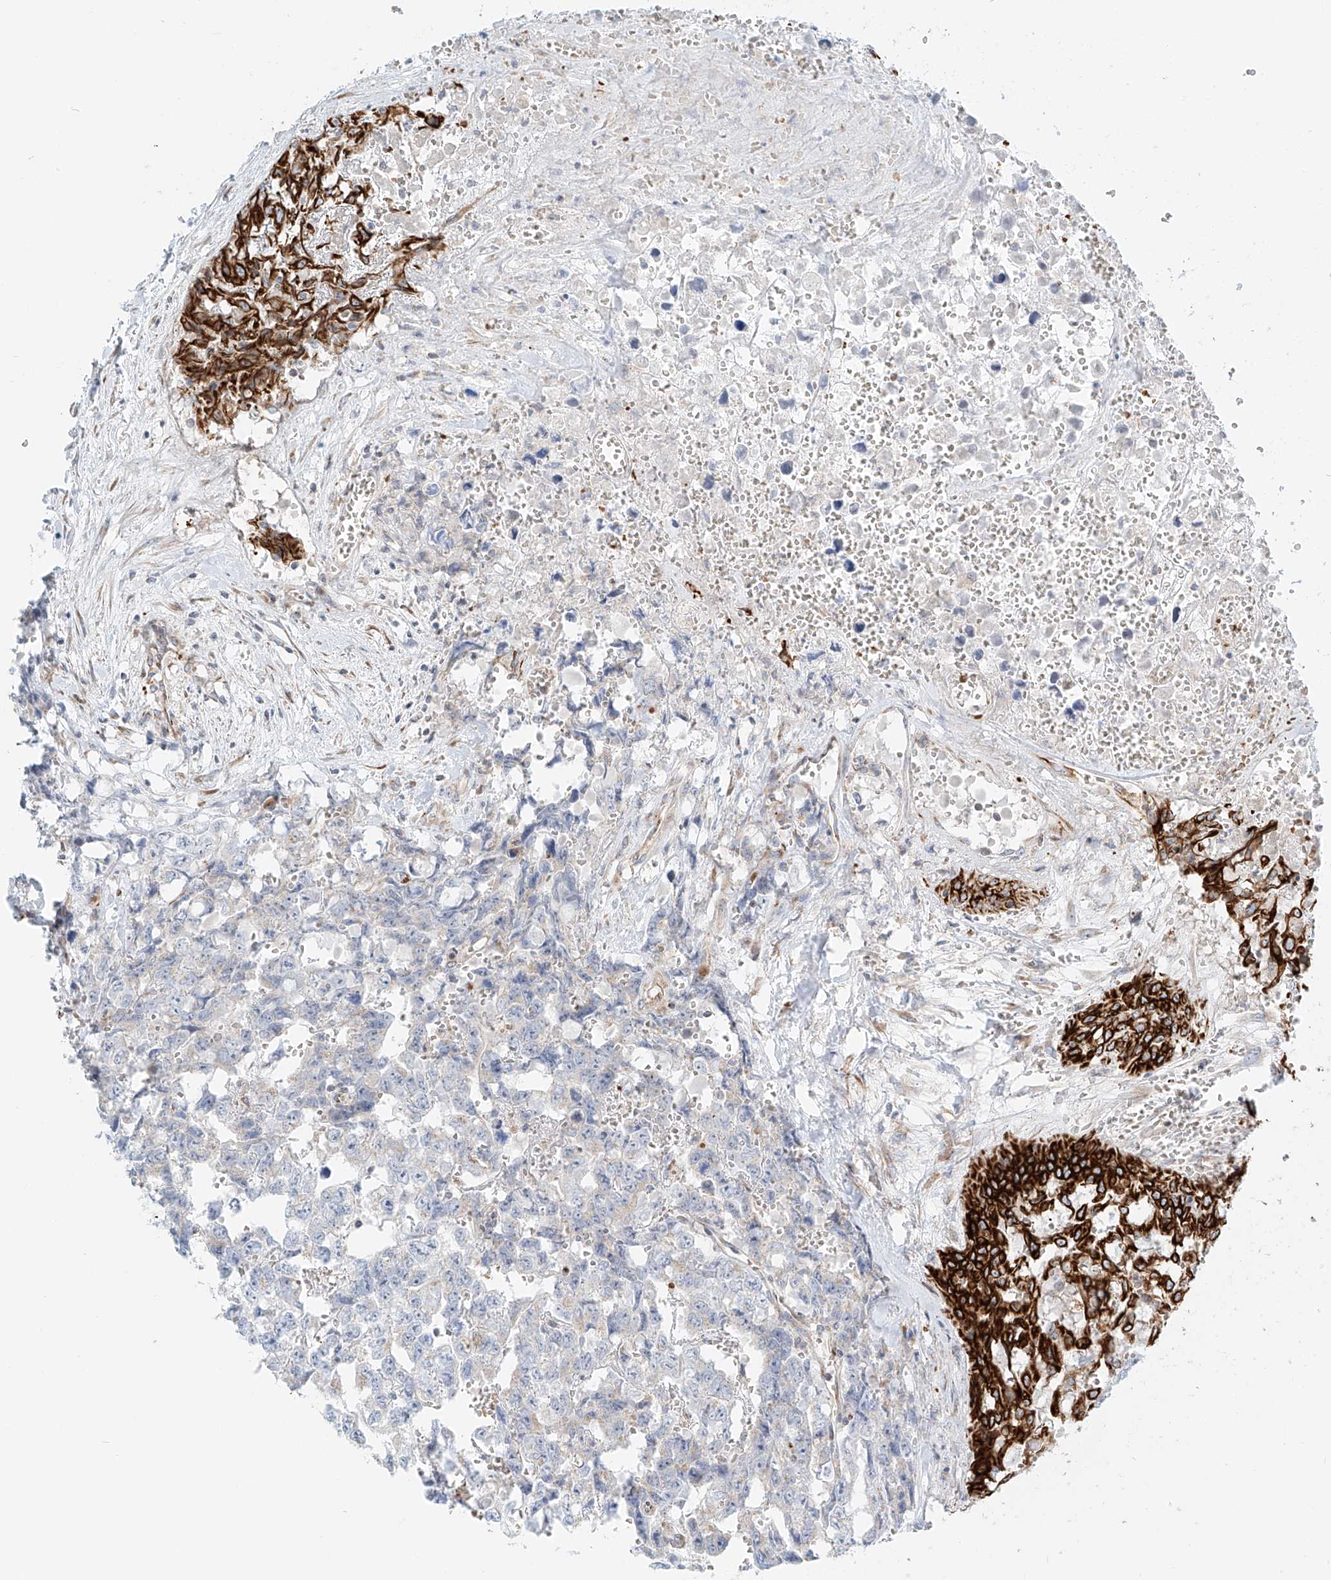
{"staining": {"intensity": "negative", "quantity": "none", "location": "none"}, "tissue": "testis cancer", "cell_type": "Tumor cells", "image_type": "cancer", "snomed": [{"axis": "morphology", "description": "Carcinoma, Embryonal, NOS"}, {"axis": "topography", "description": "Testis"}], "caption": "The histopathology image demonstrates no staining of tumor cells in embryonal carcinoma (testis). (Brightfield microscopy of DAB immunohistochemistry at high magnification).", "gene": "EIPR1", "patient": {"sex": "male", "age": 31}}